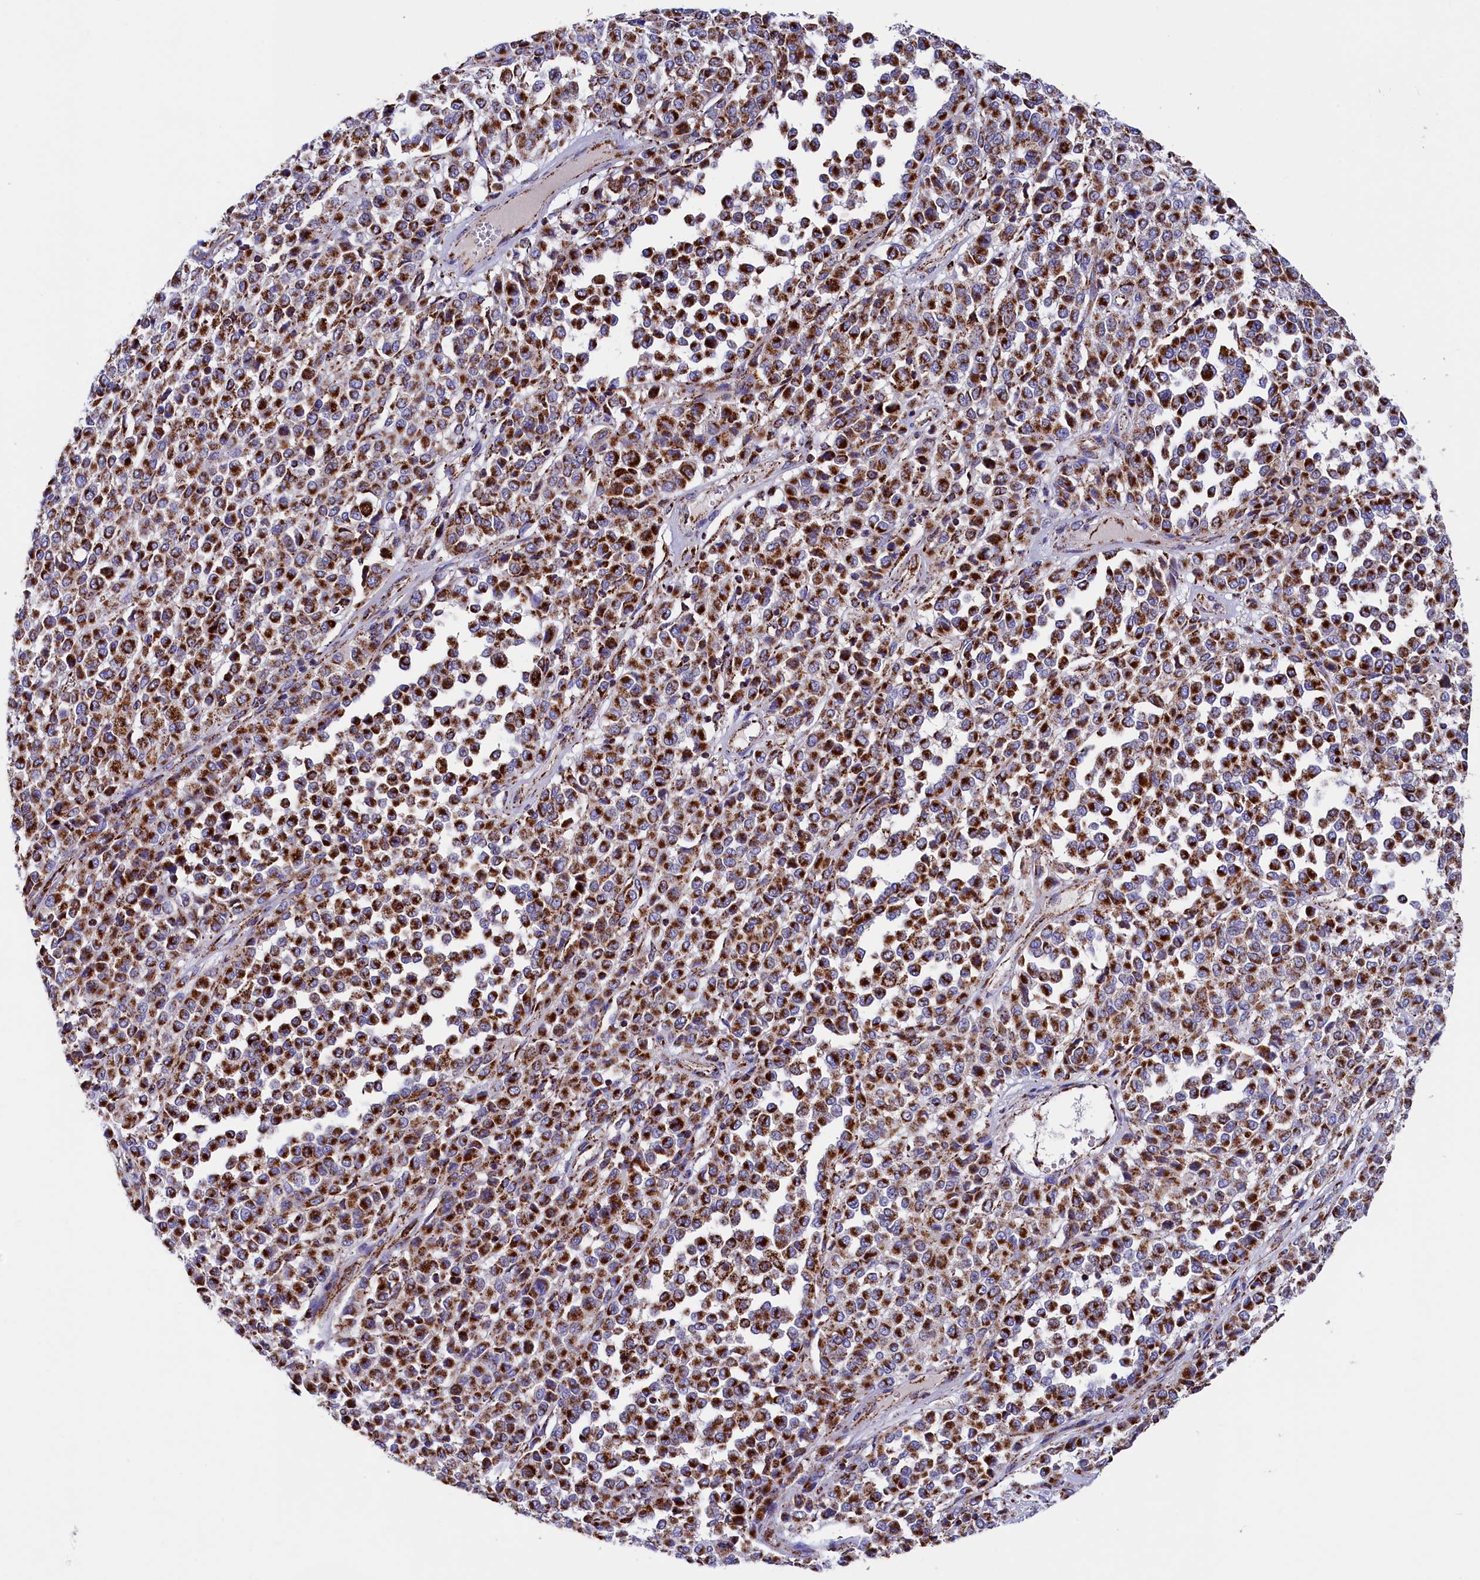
{"staining": {"intensity": "strong", "quantity": ">75%", "location": "cytoplasmic/membranous"}, "tissue": "melanoma", "cell_type": "Tumor cells", "image_type": "cancer", "snomed": [{"axis": "morphology", "description": "Malignant melanoma, Metastatic site"}, {"axis": "topography", "description": "Pancreas"}], "caption": "Human melanoma stained with a protein marker demonstrates strong staining in tumor cells.", "gene": "SLC39A3", "patient": {"sex": "female", "age": 30}}